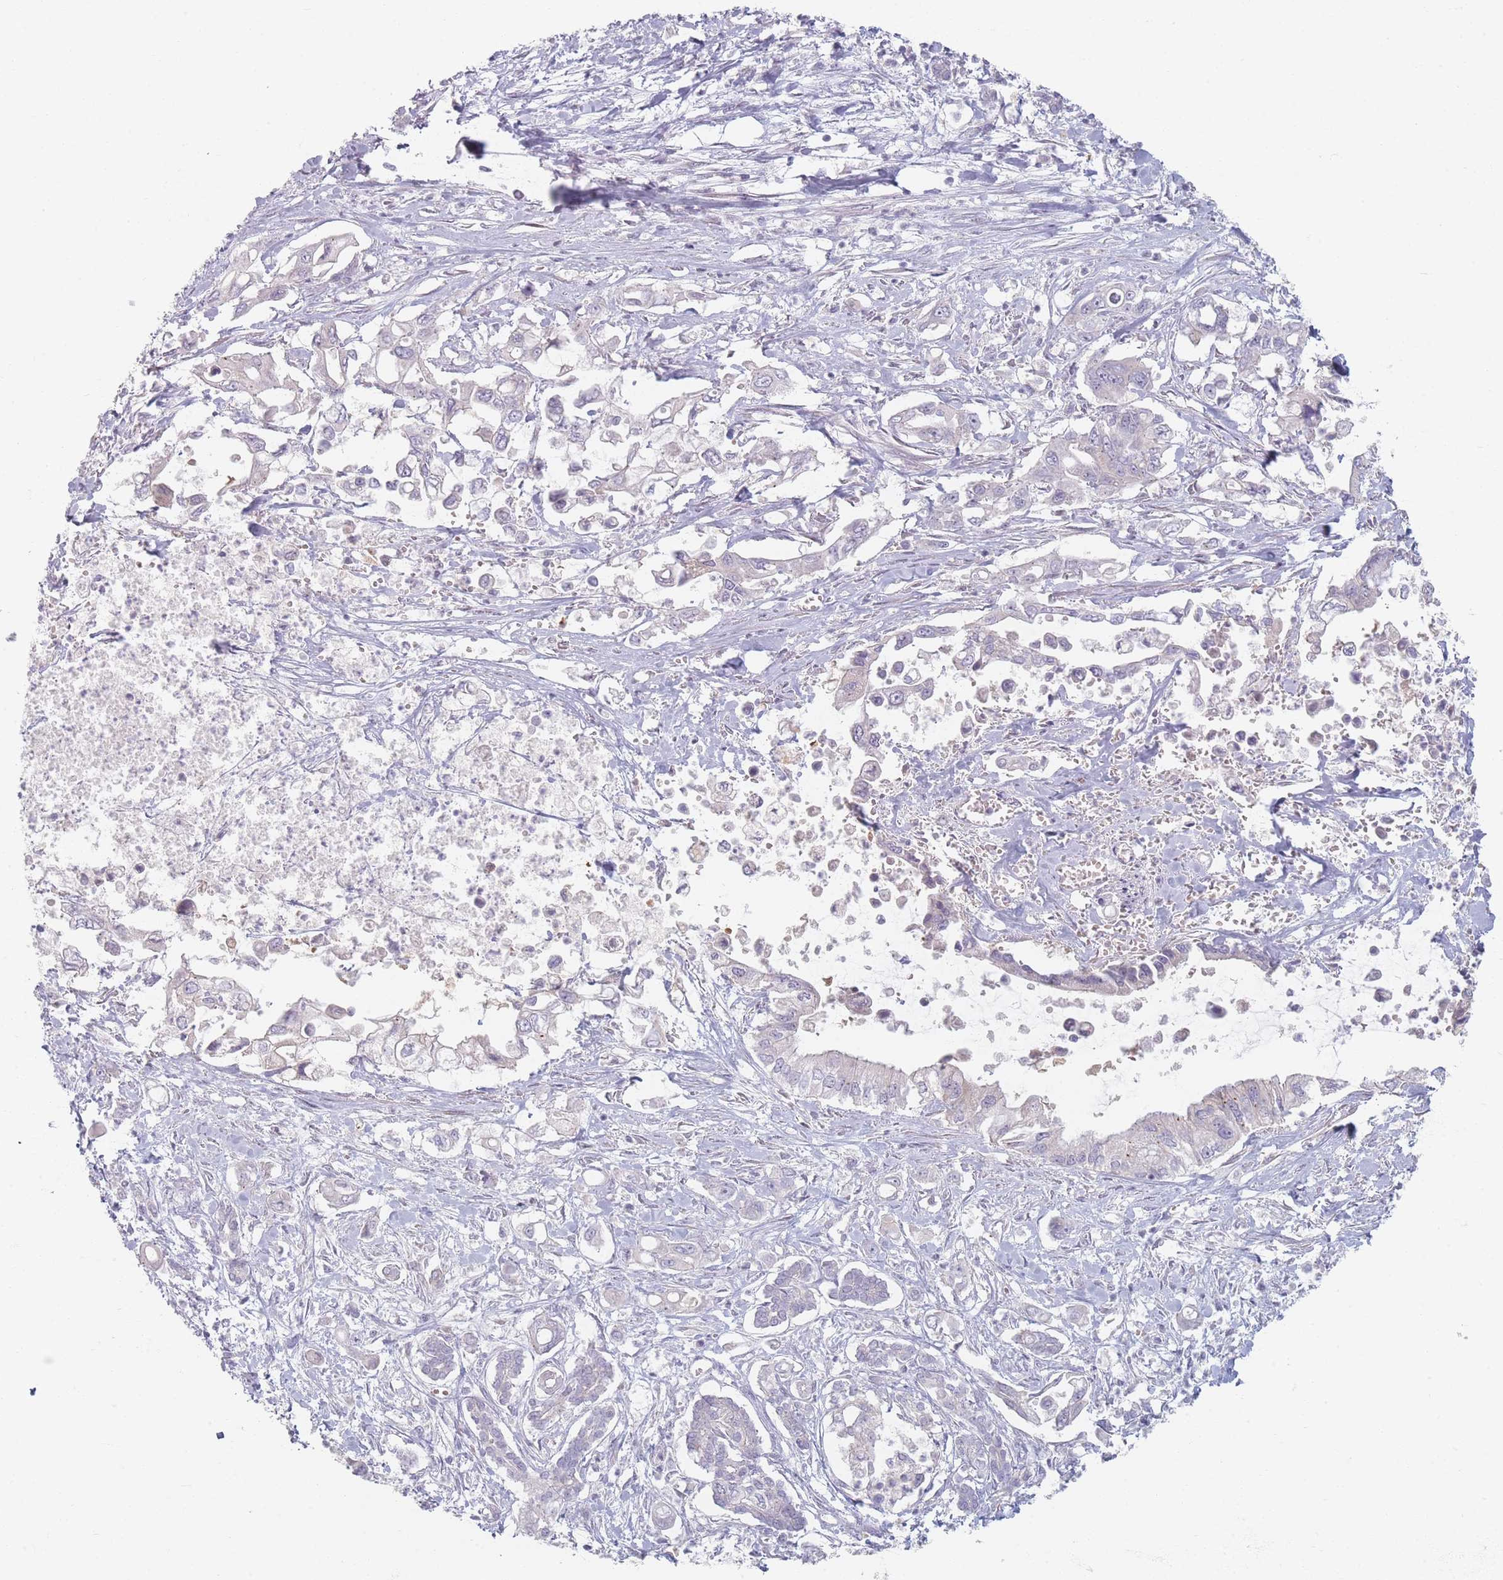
{"staining": {"intensity": "negative", "quantity": "none", "location": "none"}, "tissue": "pancreatic cancer", "cell_type": "Tumor cells", "image_type": "cancer", "snomed": [{"axis": "morphology", "description": "Adenocarcinoma, NOS"}, {"axis": "topography", "description": "Pancreas"}], "caption": "Immunohistochemistry (IHC) micrograph of human pancreatic adenocarcinoma stained for a protein (brown), which demonstrates no positivity in tumor cells.", "gene": "TMOD1", "patient": {"sex": "male", "age": 61}}